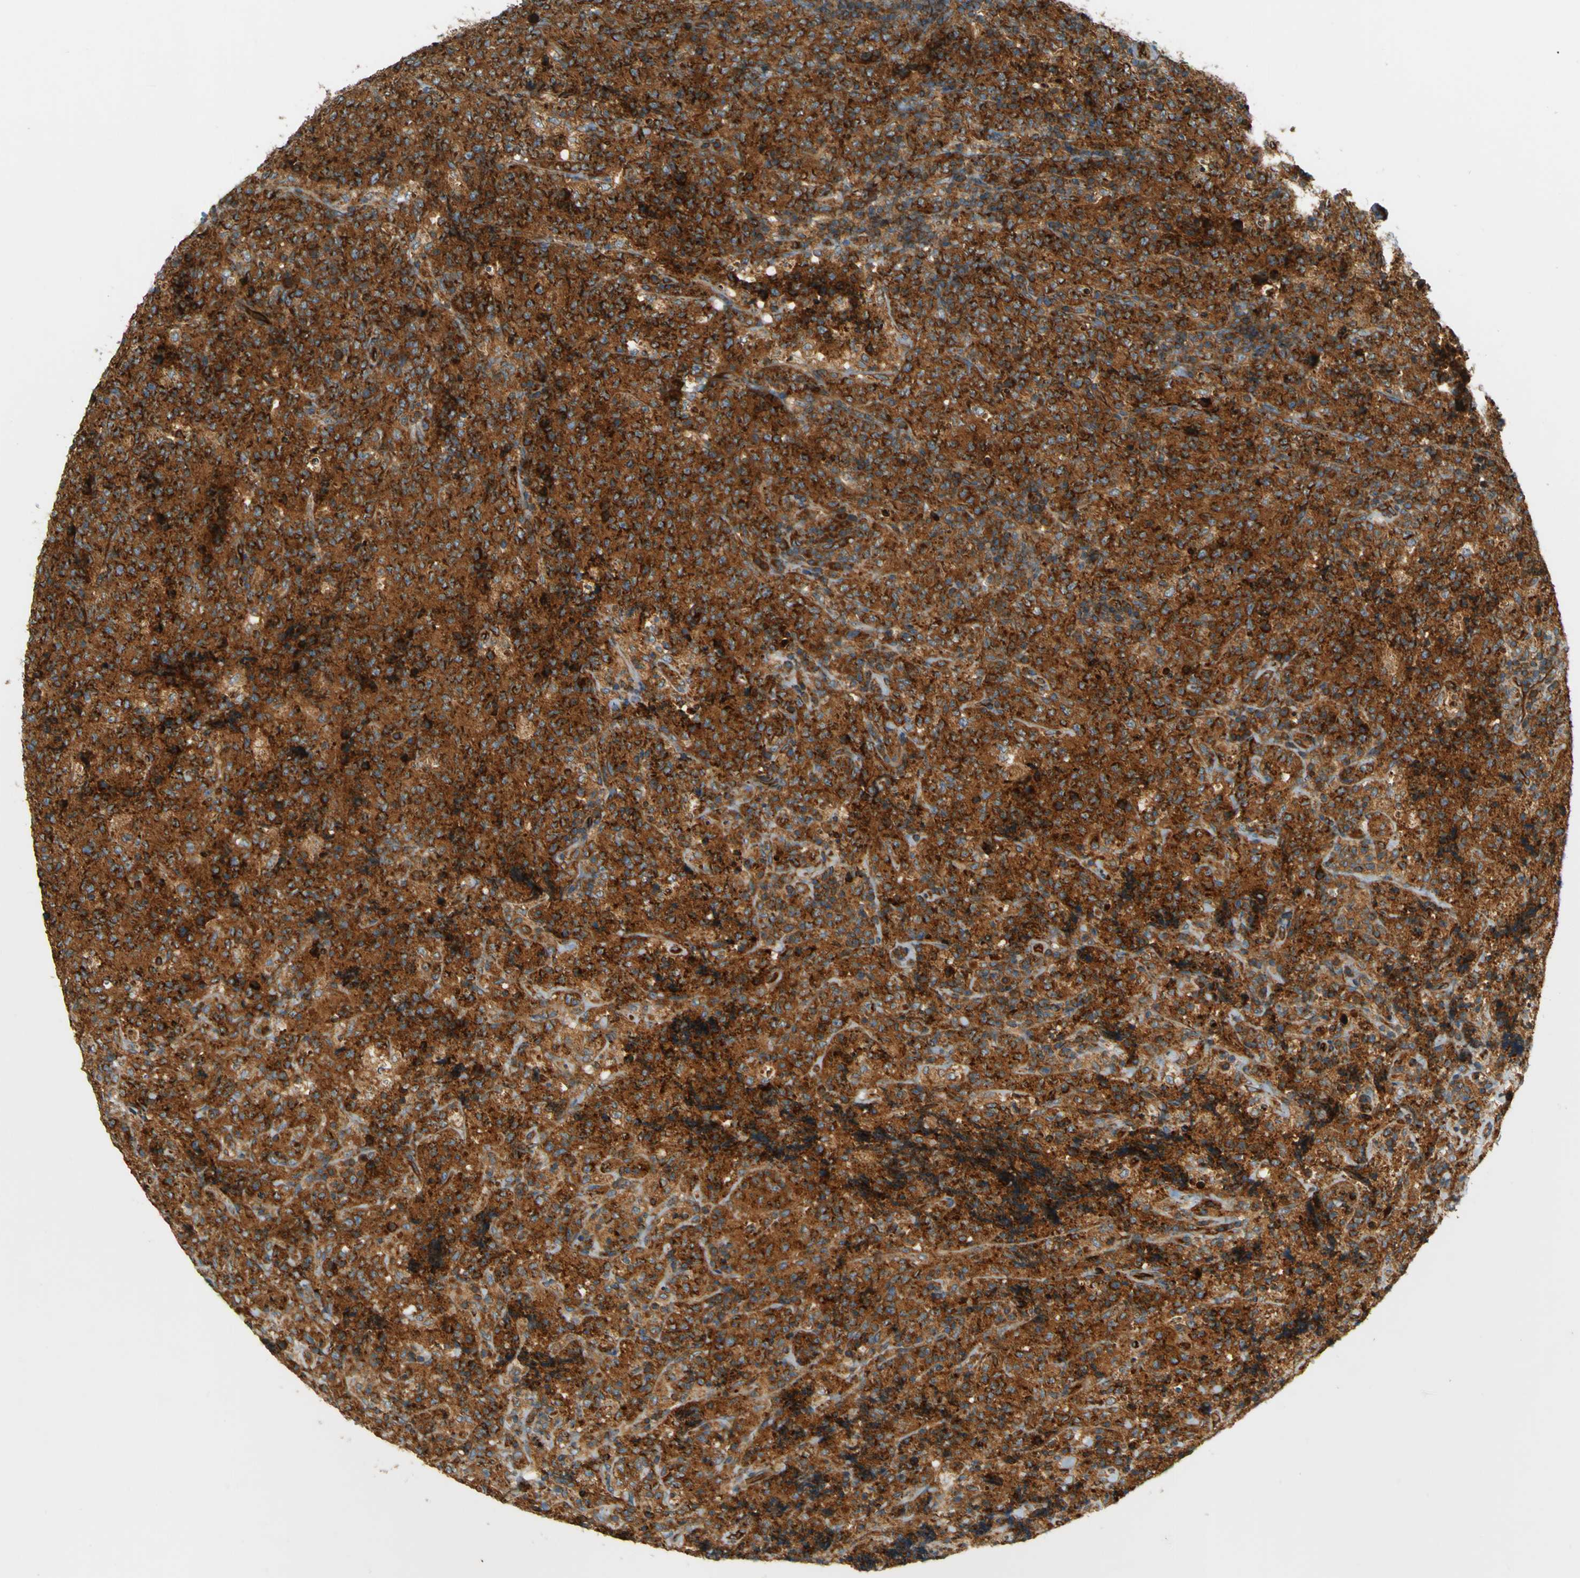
{"staining": {"intensity": "strong", "quantity": ">75%", "location": "cytoplasmic/membranous"}, "tissue": "lymphoma", "cell_type": "Tumor cells", "image_type": "cancer", "snomed": [{"axis": "morphology", "description": "Malignant lymphoma, non-Hodgkin's type, High grade"}, {"axis": "topography", "description": "Tonsil"}], "caption": "Immunohistochemistry staining of malignant lymphoma, non-Hodgkin's type (high-grade), which demonstrates high levels of strong cytoplasmic/membranous staining in approximately >75% of tumor cells indicating strong cytoplasmic/membranous protein positivity. The staining was performed using DAB (brown) for protein detection and nuclei were counterstained in hematoxylin (blue).", "gene": "DNAJC5", "patient": {"sex": "female", "age": 36}}